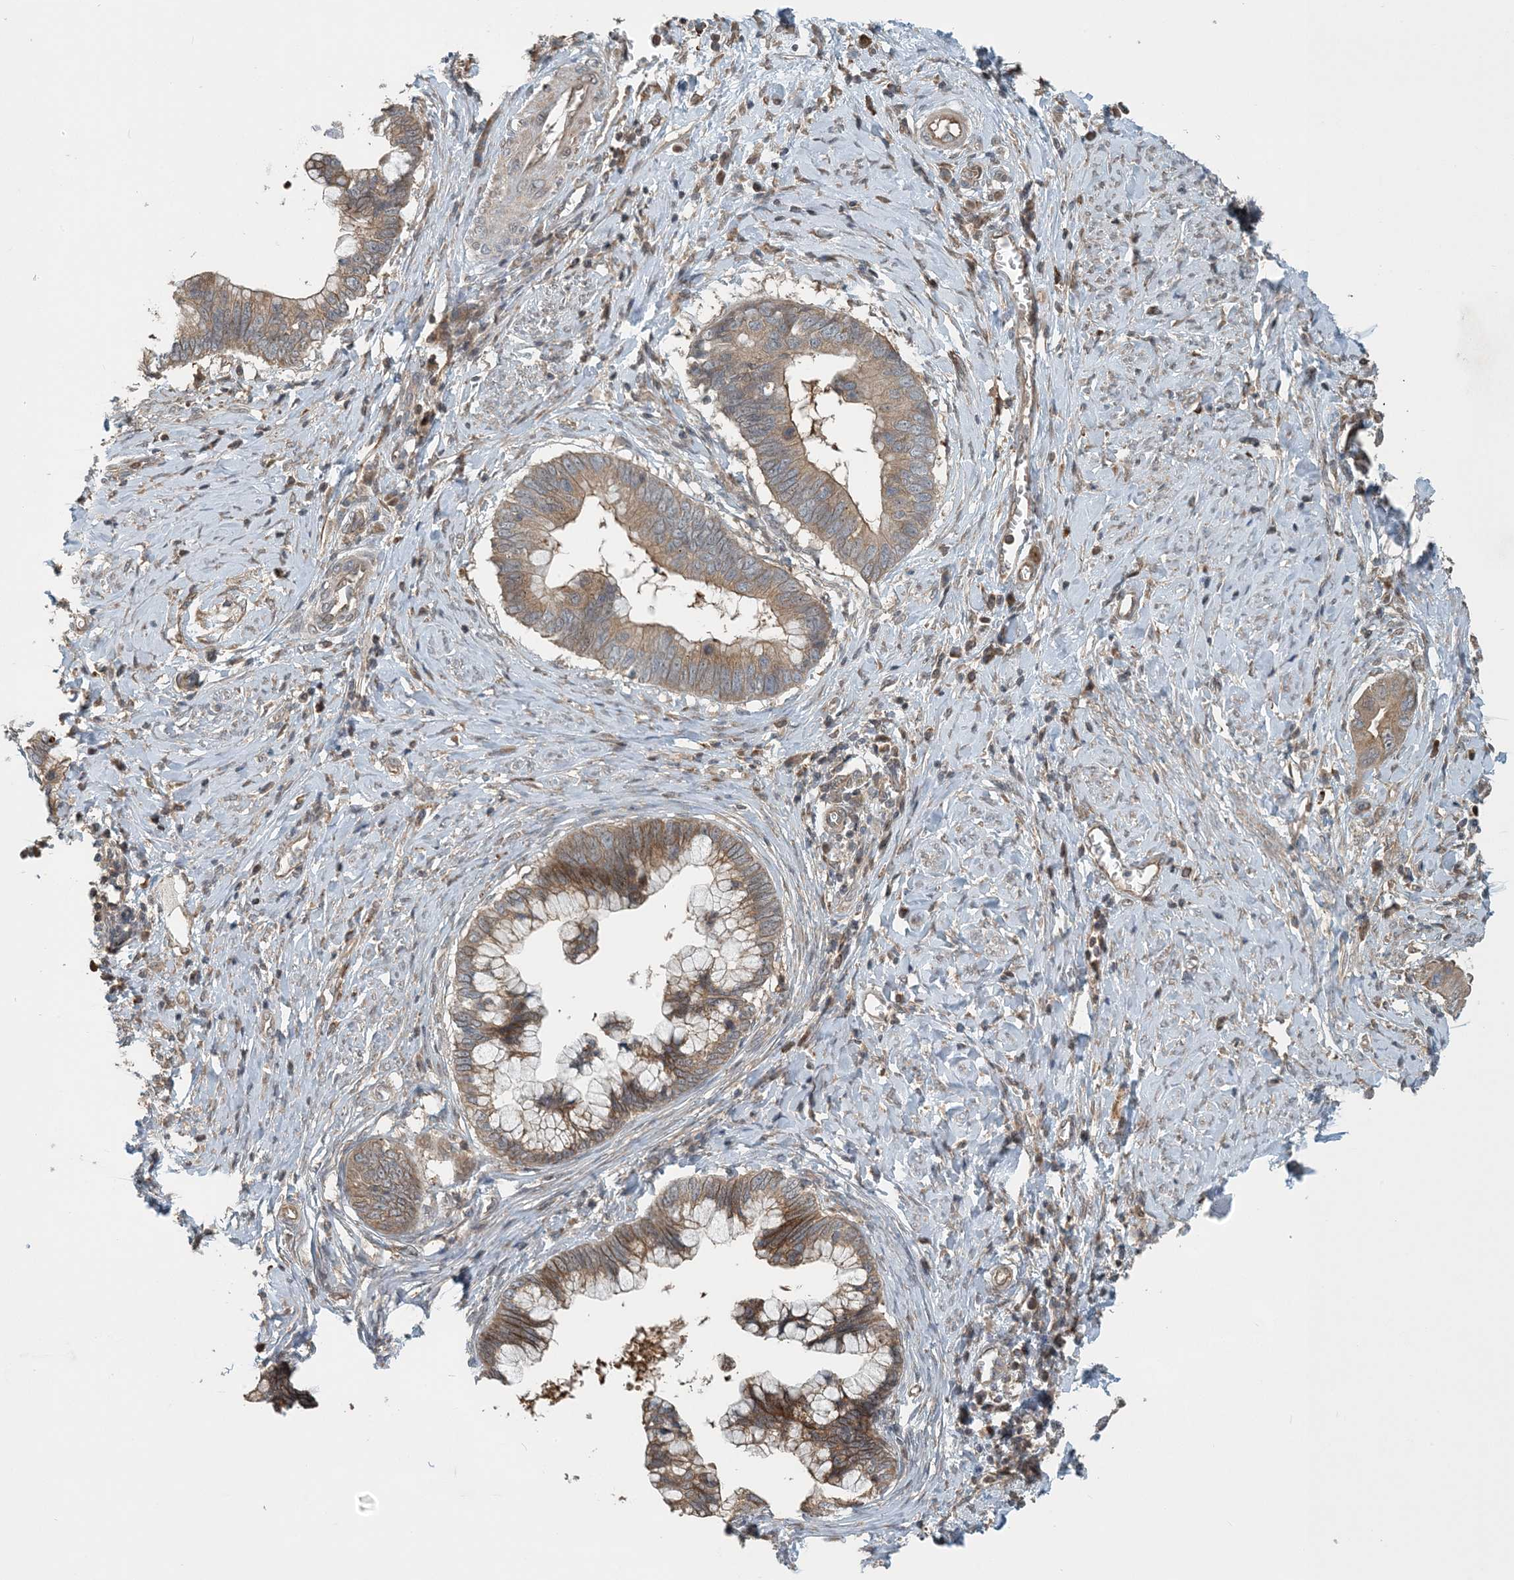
{"staining": {"intensity": "moderate", "quantity": ">75%", "location": "cytoplasmic/membranous"}, "tissue": "cervical cancer", "cell_type": "Tumor cells", "image_type": "cancer", "snomed": [{"axis": "morphology", "description": "Adenocarcinoma, NOS"}, {"axis": "topography", "description": "Cervix"}], "caption": "Moderate cytoplasmic/membranous staining is appreciated in about >75% of tumor cells in cervical cancer.", "gene": "ZBTB3", "patient": {"sex": "female", "age": 44}}